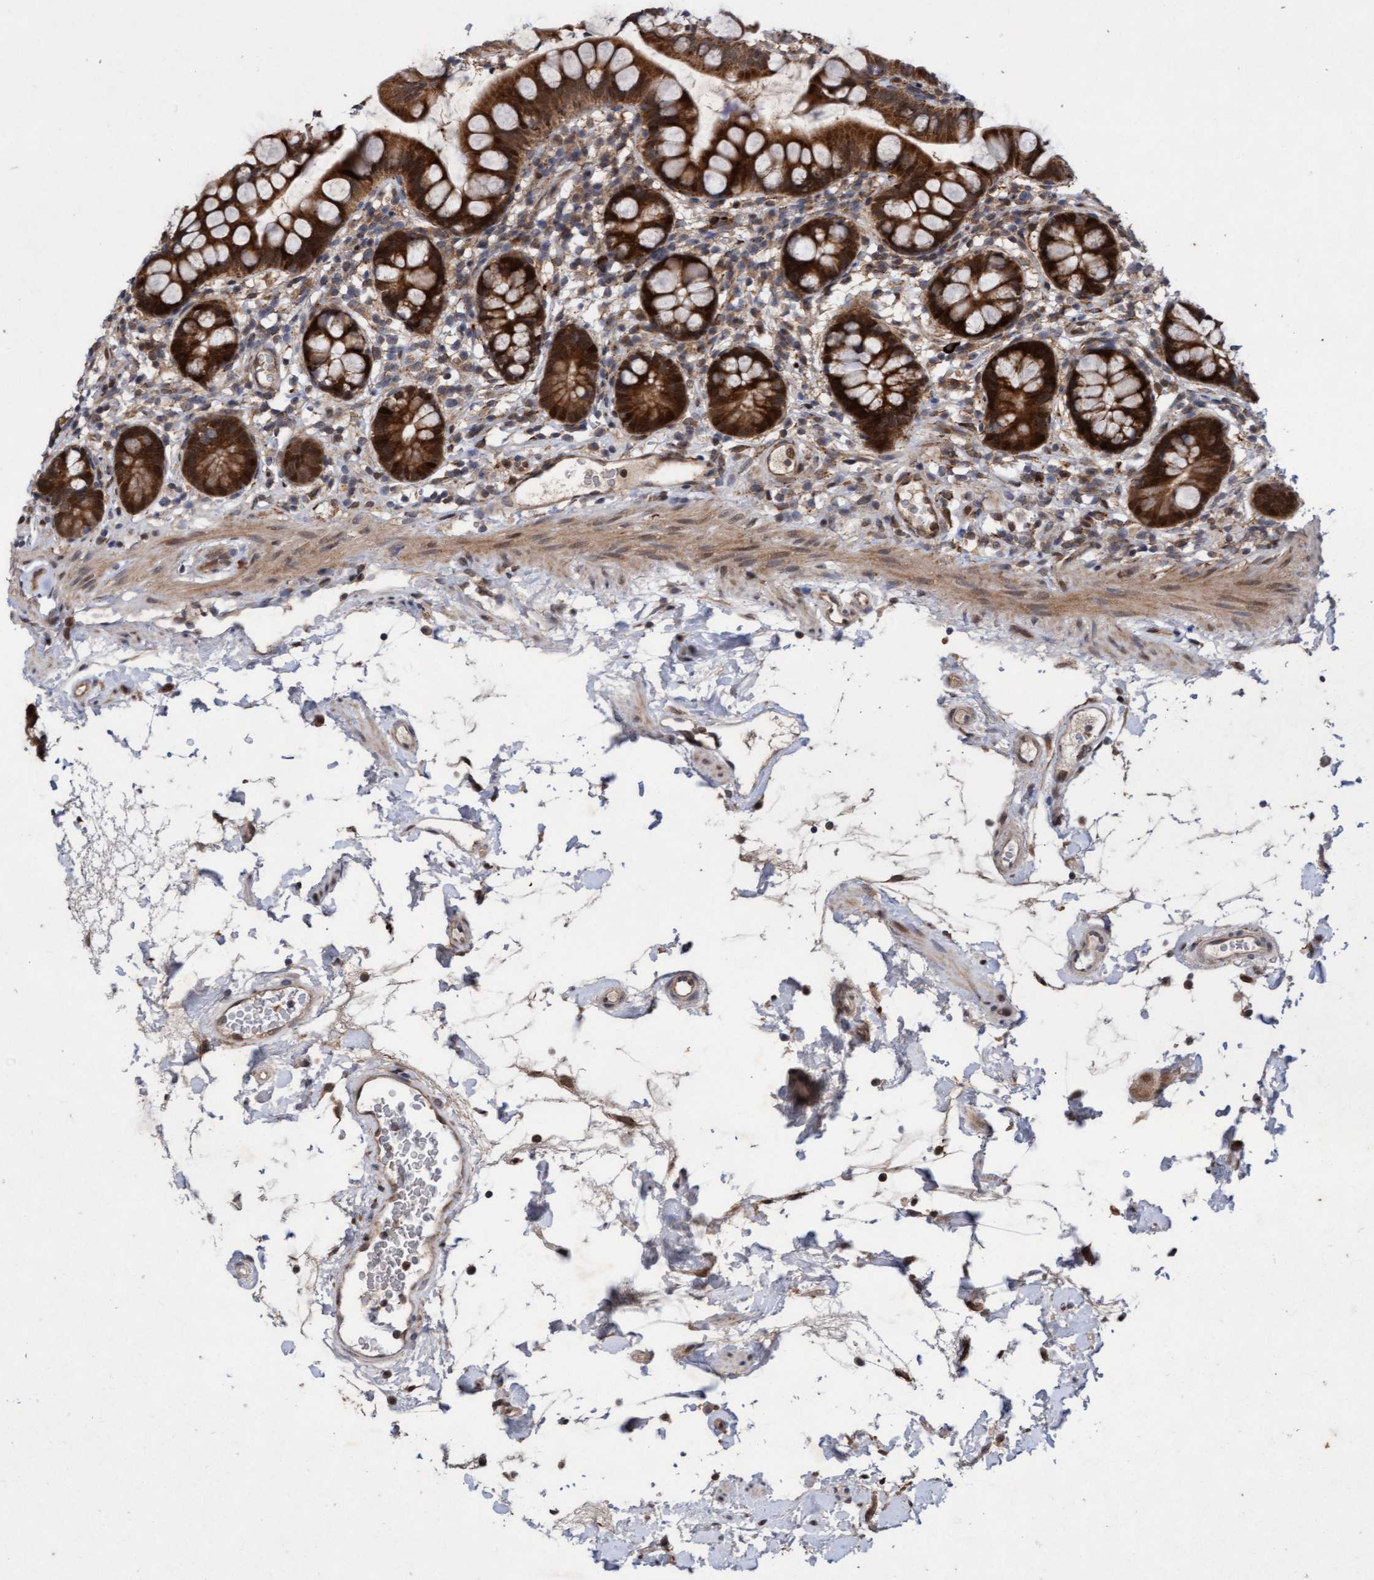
{"staining": {"intensity": "strong", "quantity": ">75%", "location": "cytoplasmic/membranous"}, "tissue": "small intestine", "cell_type": "Glandular cells", "image_type": "normal", "snomed": [{"axis": "morphology", "description": "Normal tissue, NOS"}, {"axis": "topography", "description": "Small intestine"}], "caption": "Brown immunohistochemical staining in normal small intestine demonstrates strong cytoplasmic/membranous expression in approximately >75% of glandular cells.", "gene": "TANC2", "patient": {"sex": "female", "age": 84}}